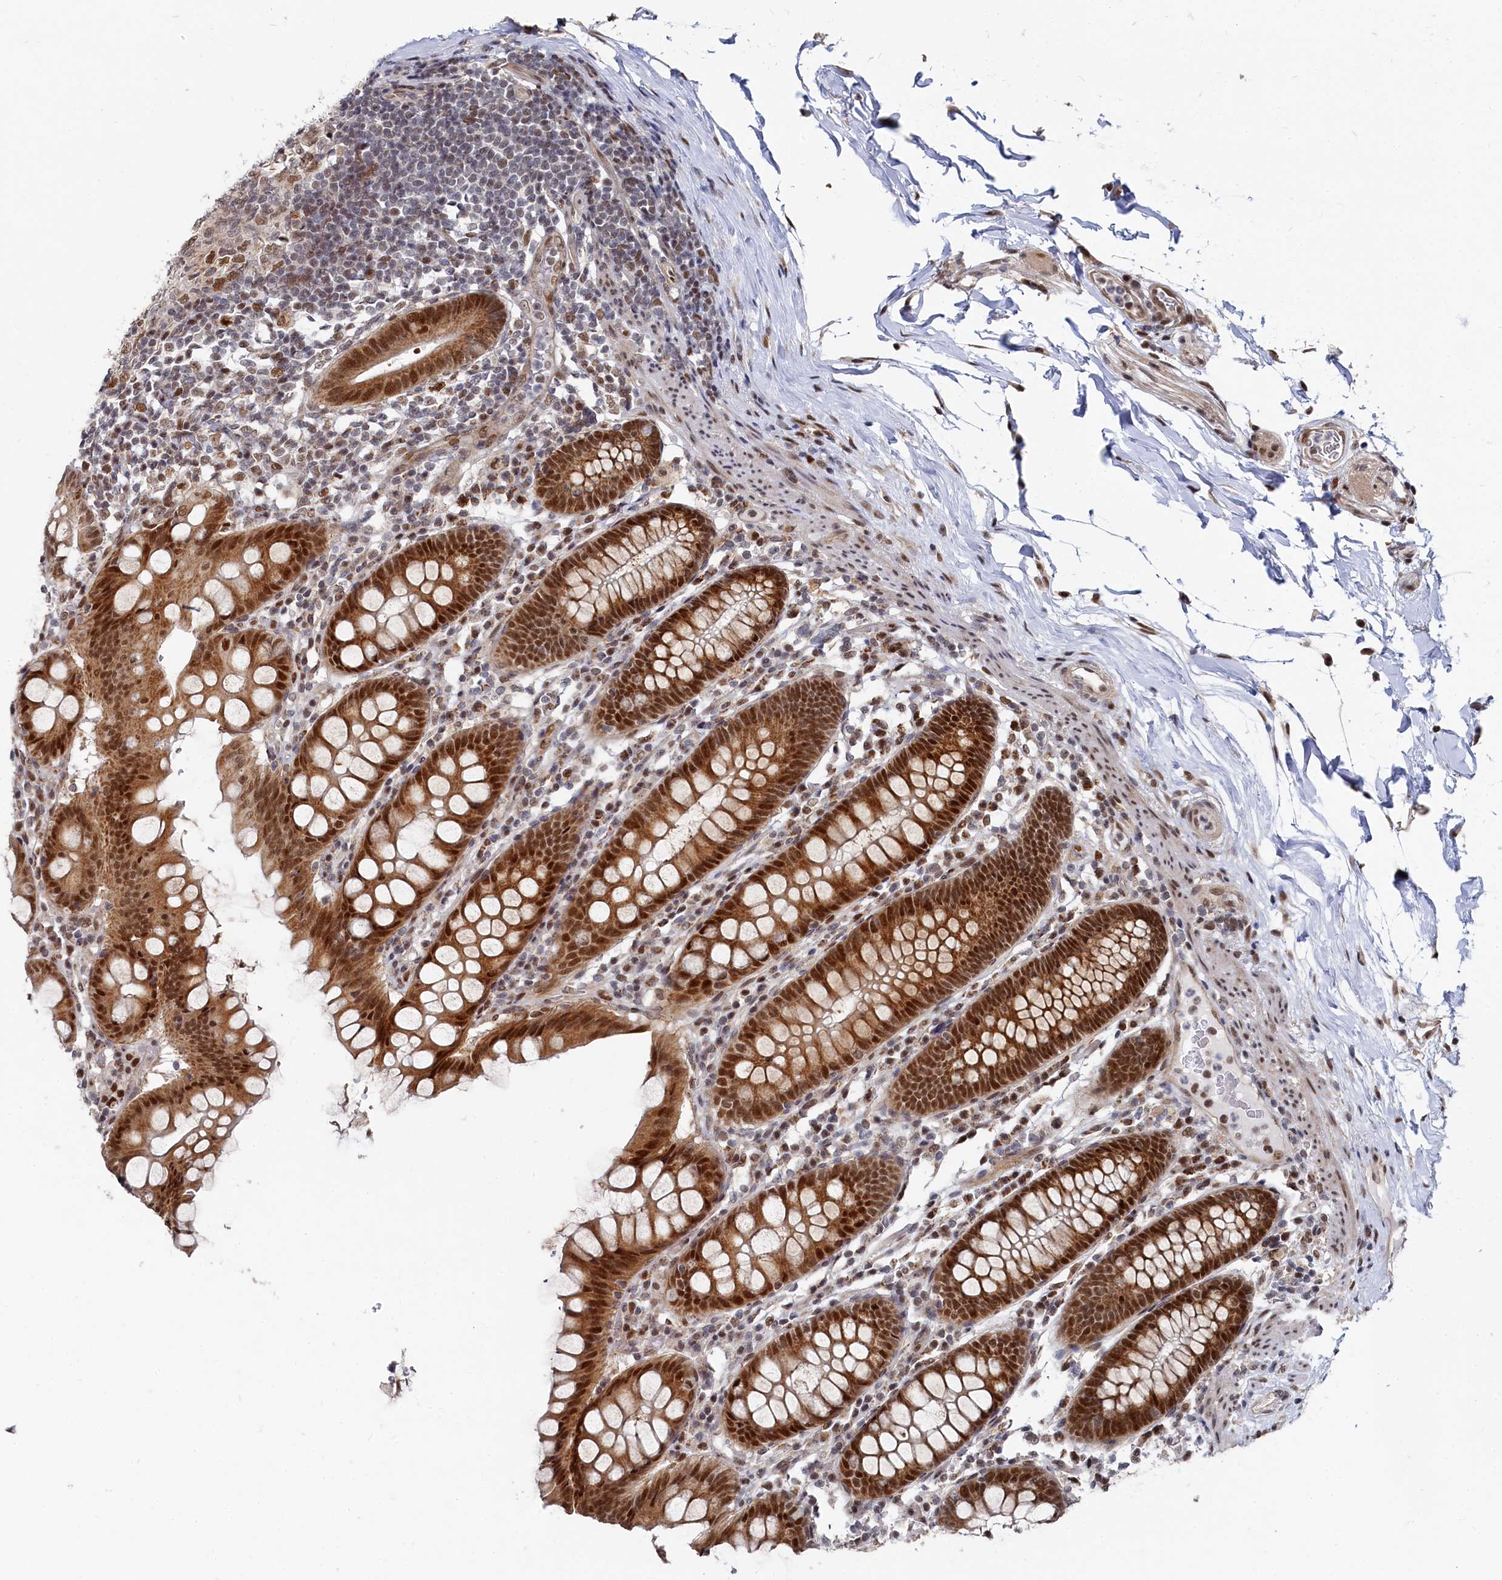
{"staining": {"intensity": "moderate", "quantity": ">75%", "location": "nuclear"}, "tissue": "colon", "cell_type": "Endothelial cells", "image_type": "normal", "snomed": [{"axis": "morphology", "description": "Normal tissue, NOS"}, {"axis": "topography", "description": "Colon"}], "caption": "The immunohistochemical stain labels moderate nuclear staining in endothelial cells of normal colon.", "gene": "BUB3", "patient": {"sex": "female", "age": 79}}